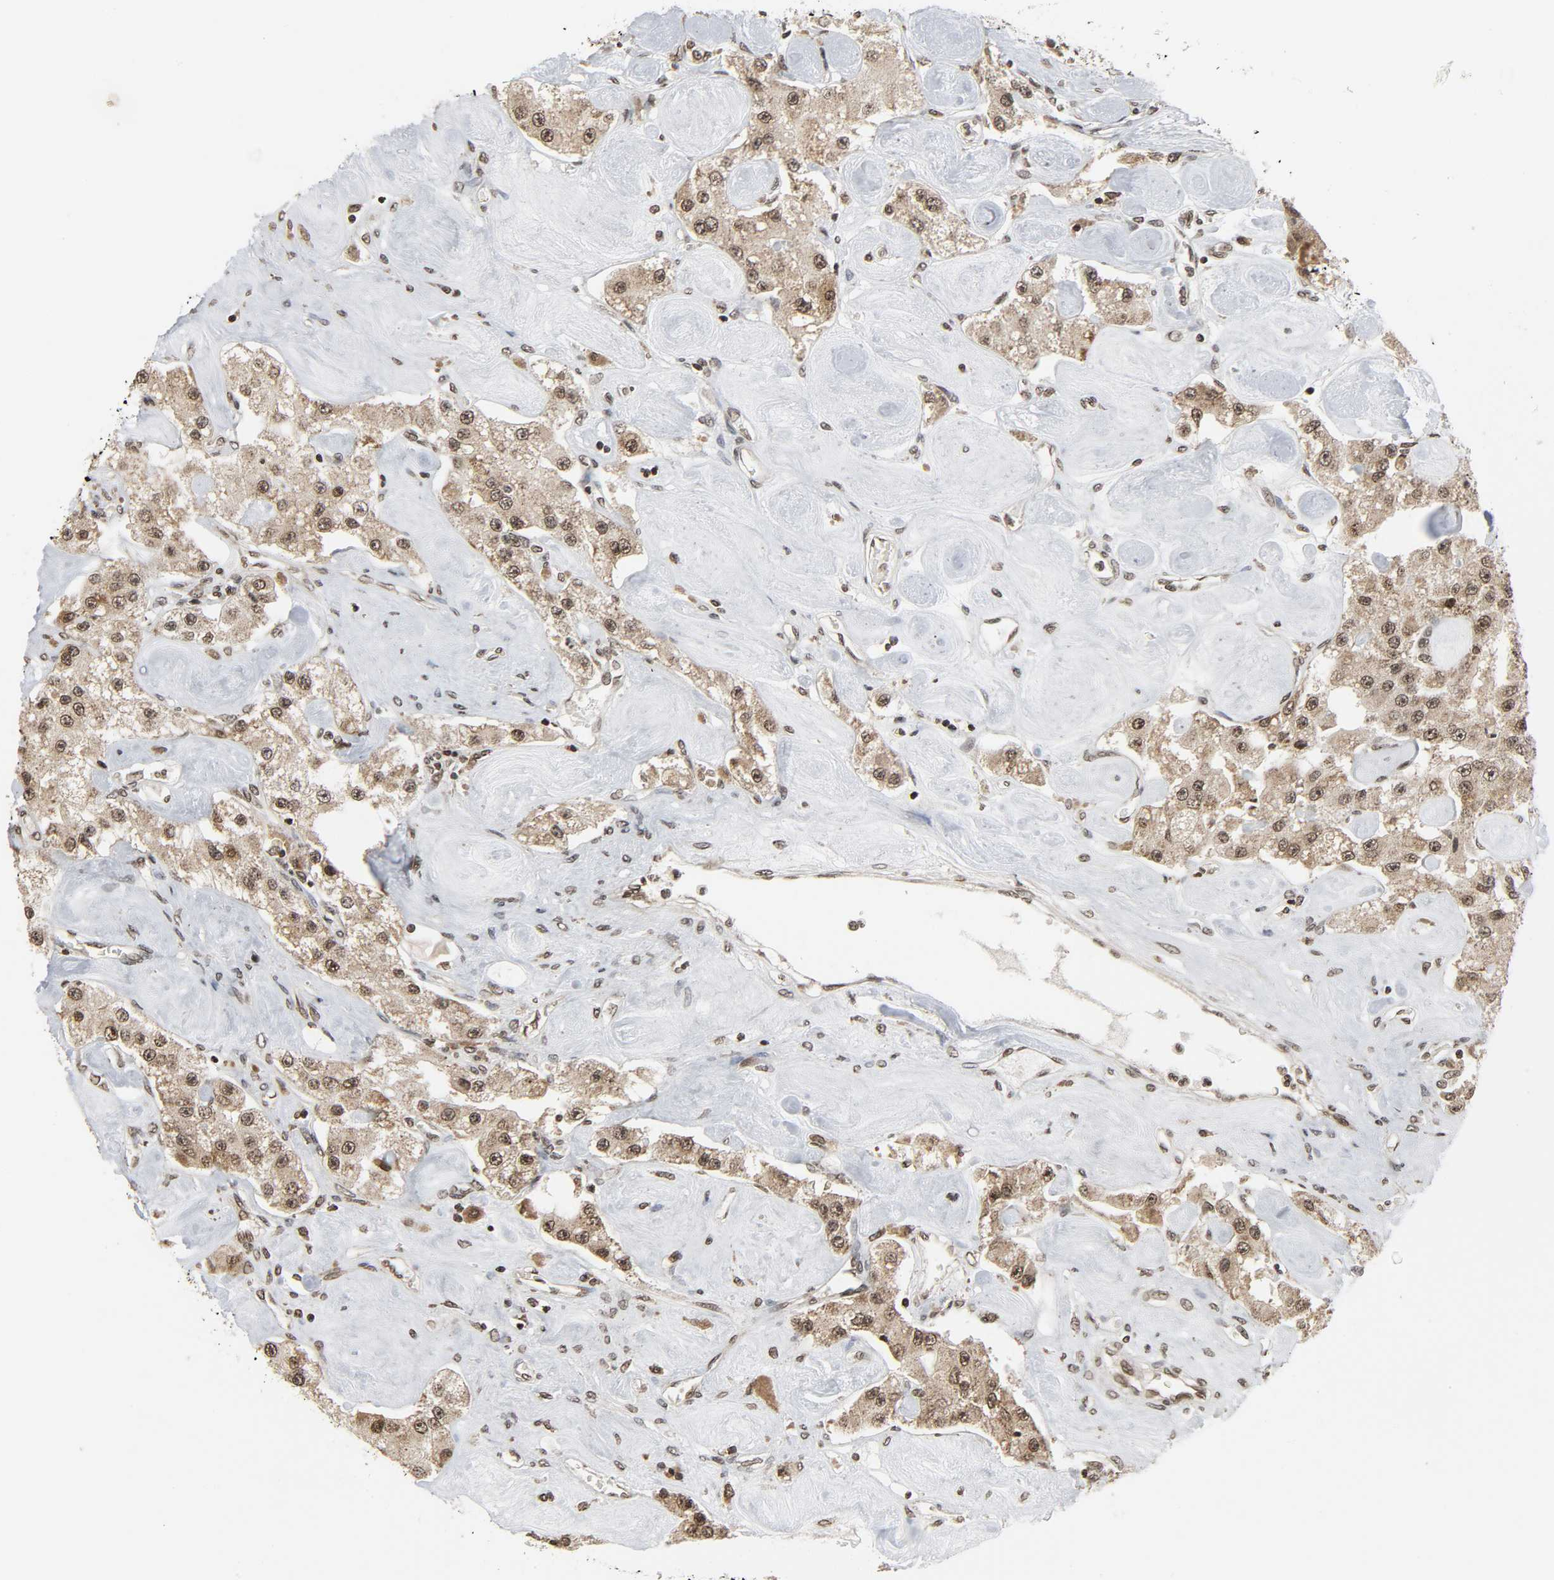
{"staining": {"intensity": "weak", "quantity": "25%-75%", "location": "cytoplasmic/membranous,nuclear"}, "tissue": "carcinoid", "cell_type": "Tumor cells", "image_type": "cancer", "snomed": [{"axis": "morphology", "description": "Carcinoid, malignant, NOS"}, {"axis": "topography", "description": "Pancreas"}], "caption": "IHC (DAB) staining of malignant carcinoid displays weak cytoplasmic/membranous and nuclear protein positivity in approximately 25%-75% of tumor cells.", "gene": "XRCC1", "patient": {"sex": "male", "age": 41}}